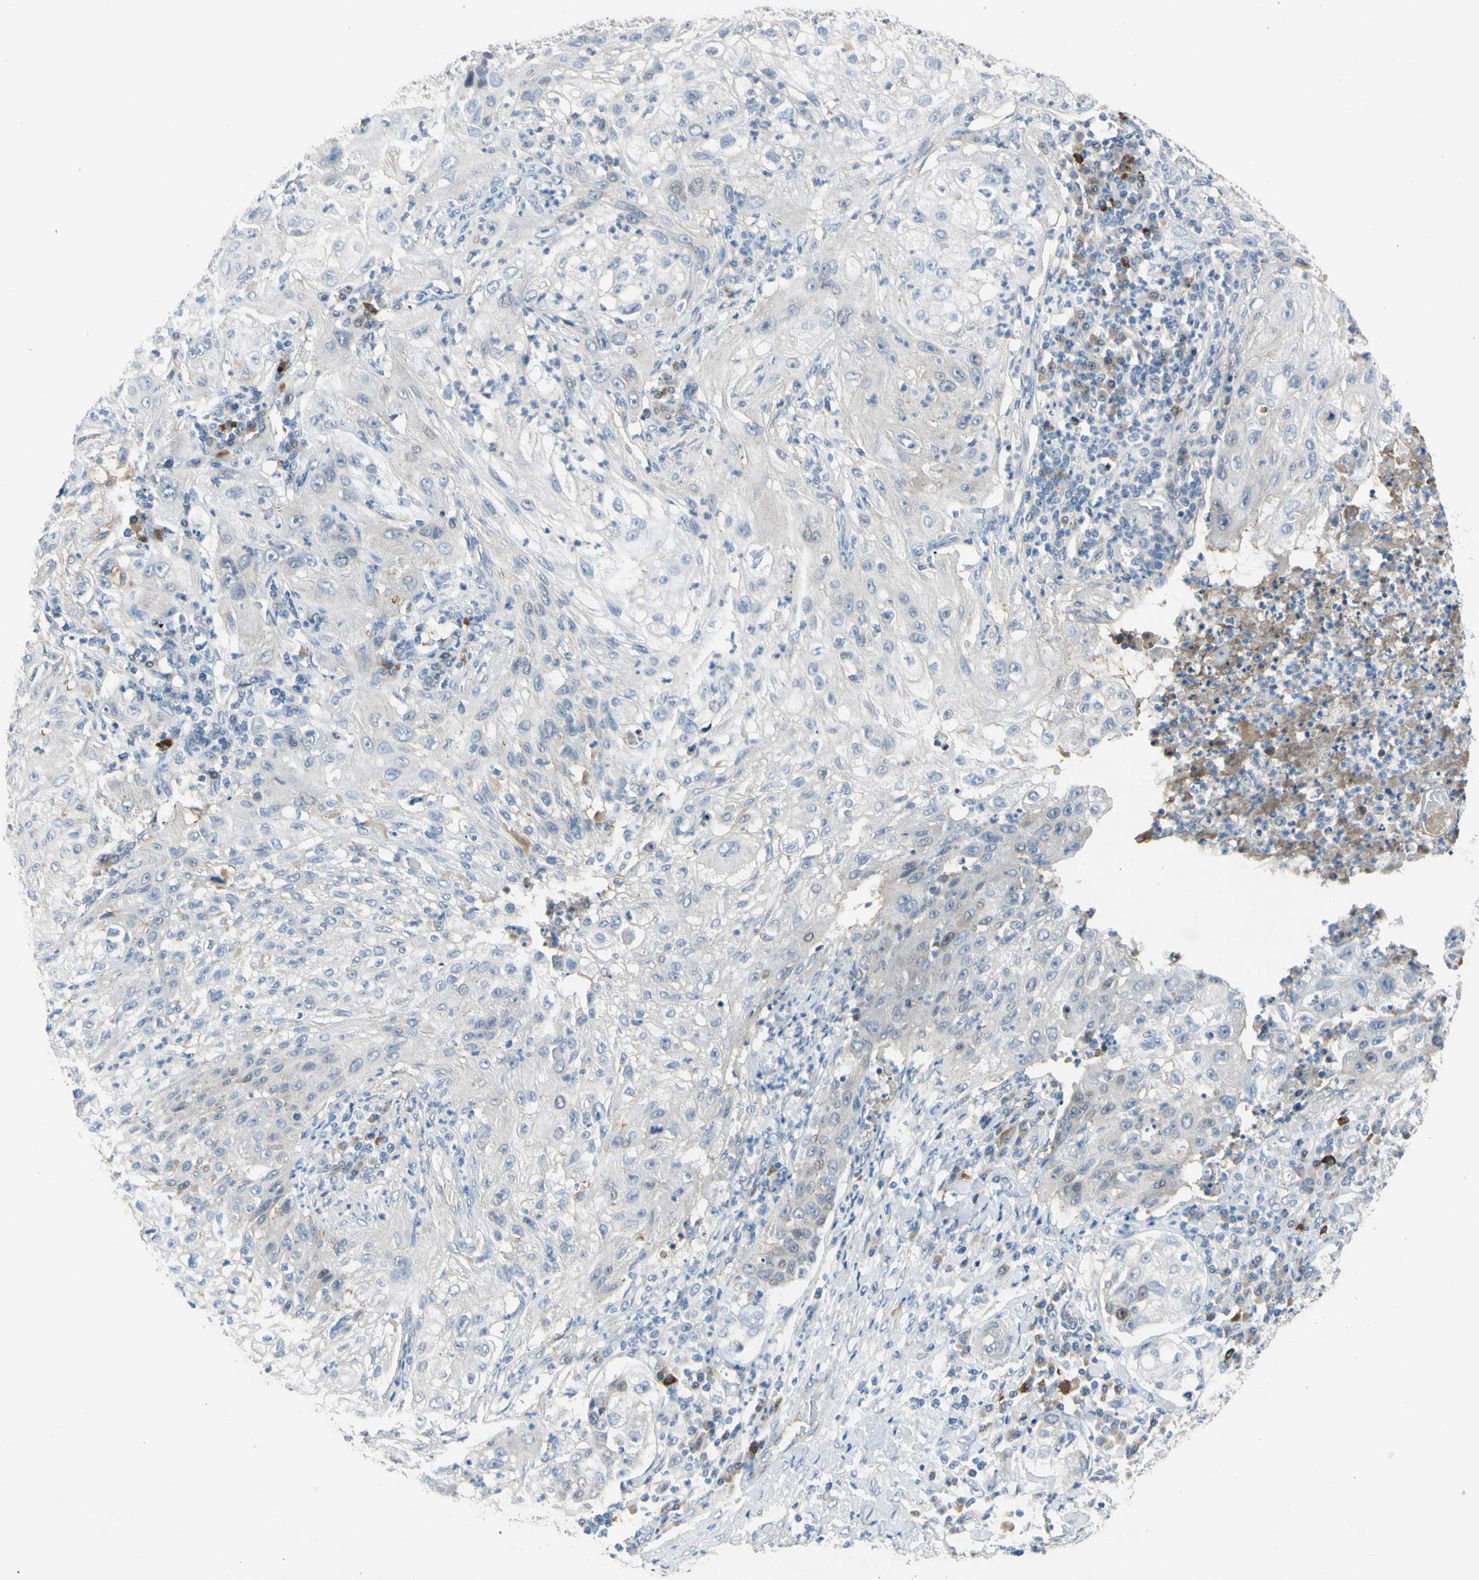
{"staining": {"intensity": "weak", "quantity": "<25%", "location": "nuclear"}, "tissue": "lung cancer", "cell_type": "Tumor cells", "image_type": "cancer", "snomed": [{"axis": "morphology", "description": "Inflammation, NOS"}, {"axis": "morphology", "description": "Squamous cell carcinoma, NOS"}, {"axis": "topography", "description": "Lymph node"}, {"axis": "topography", "description": "Soft tissue"}, {"axis": "topography", "description": "Lung"}], "caption": "Protein analysis of lung cancer demonstrates no significant positivity in tumor cells.", "gene": "LHX9", "patient": {"sex": "male", "age": 66}}